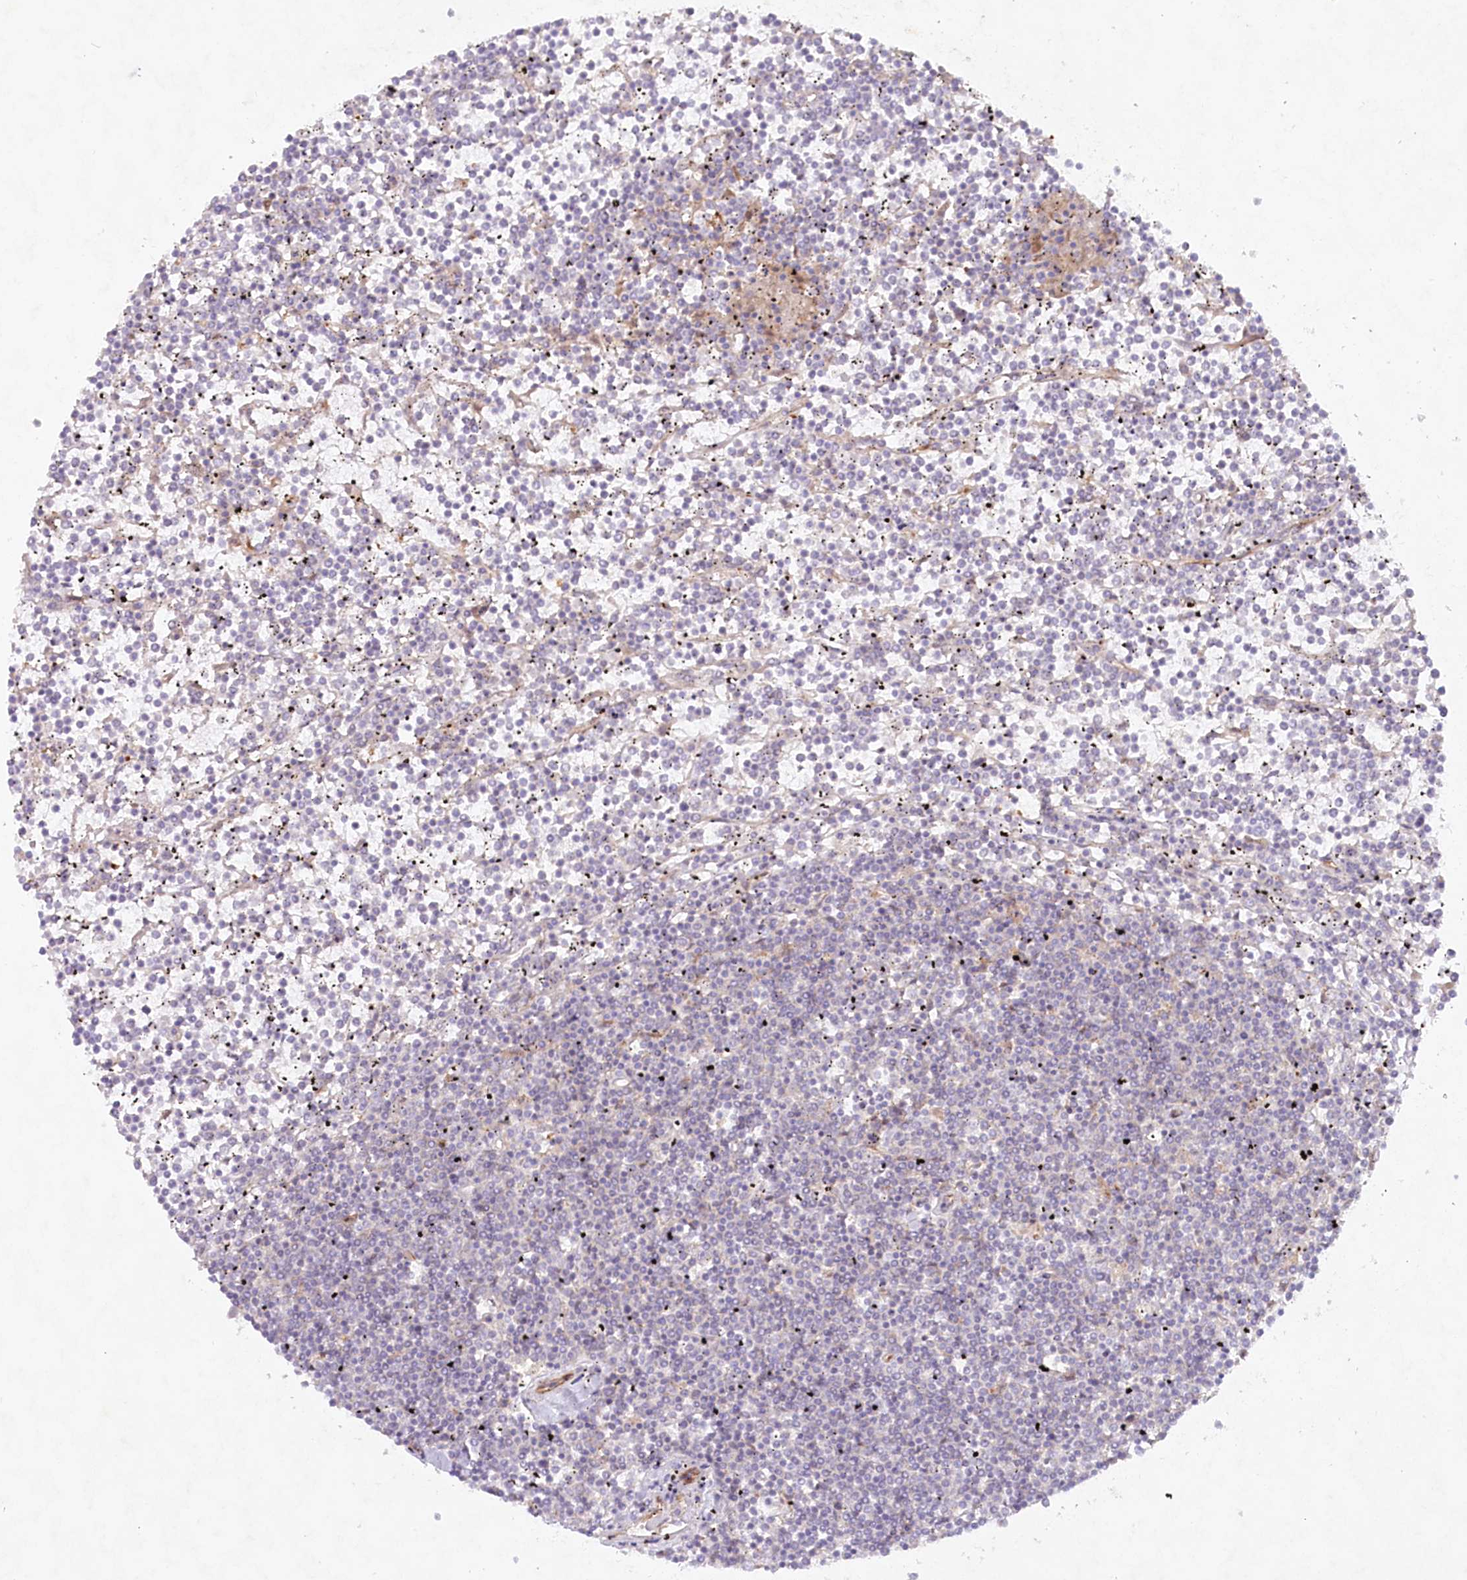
{"staining": {"intensity": "negative", "quantity": "none", "location": "none"}, "tissue": "lymphoma", "cell_type": "Tumor cells", "image_type": "cancer", "snomed": [{"axis": "morphology", "description": "Malignant lymphoma, non-Hodgkin's type, Low grade"}, {"axis": "topography", "description": "Spleen"}], "caption": "A high-resolution histopathology image shows immunohistochemistry (IHC) staining of lymphoma, which reveals no significant staining in tumor cells. Brightfield microscopy of immunohistochemistry stained with DAB (brown) and hematoxylin (blue), captured at high magnification.", "gene": "TNIP1", "patient": {"sex": "female", "age": 19}}